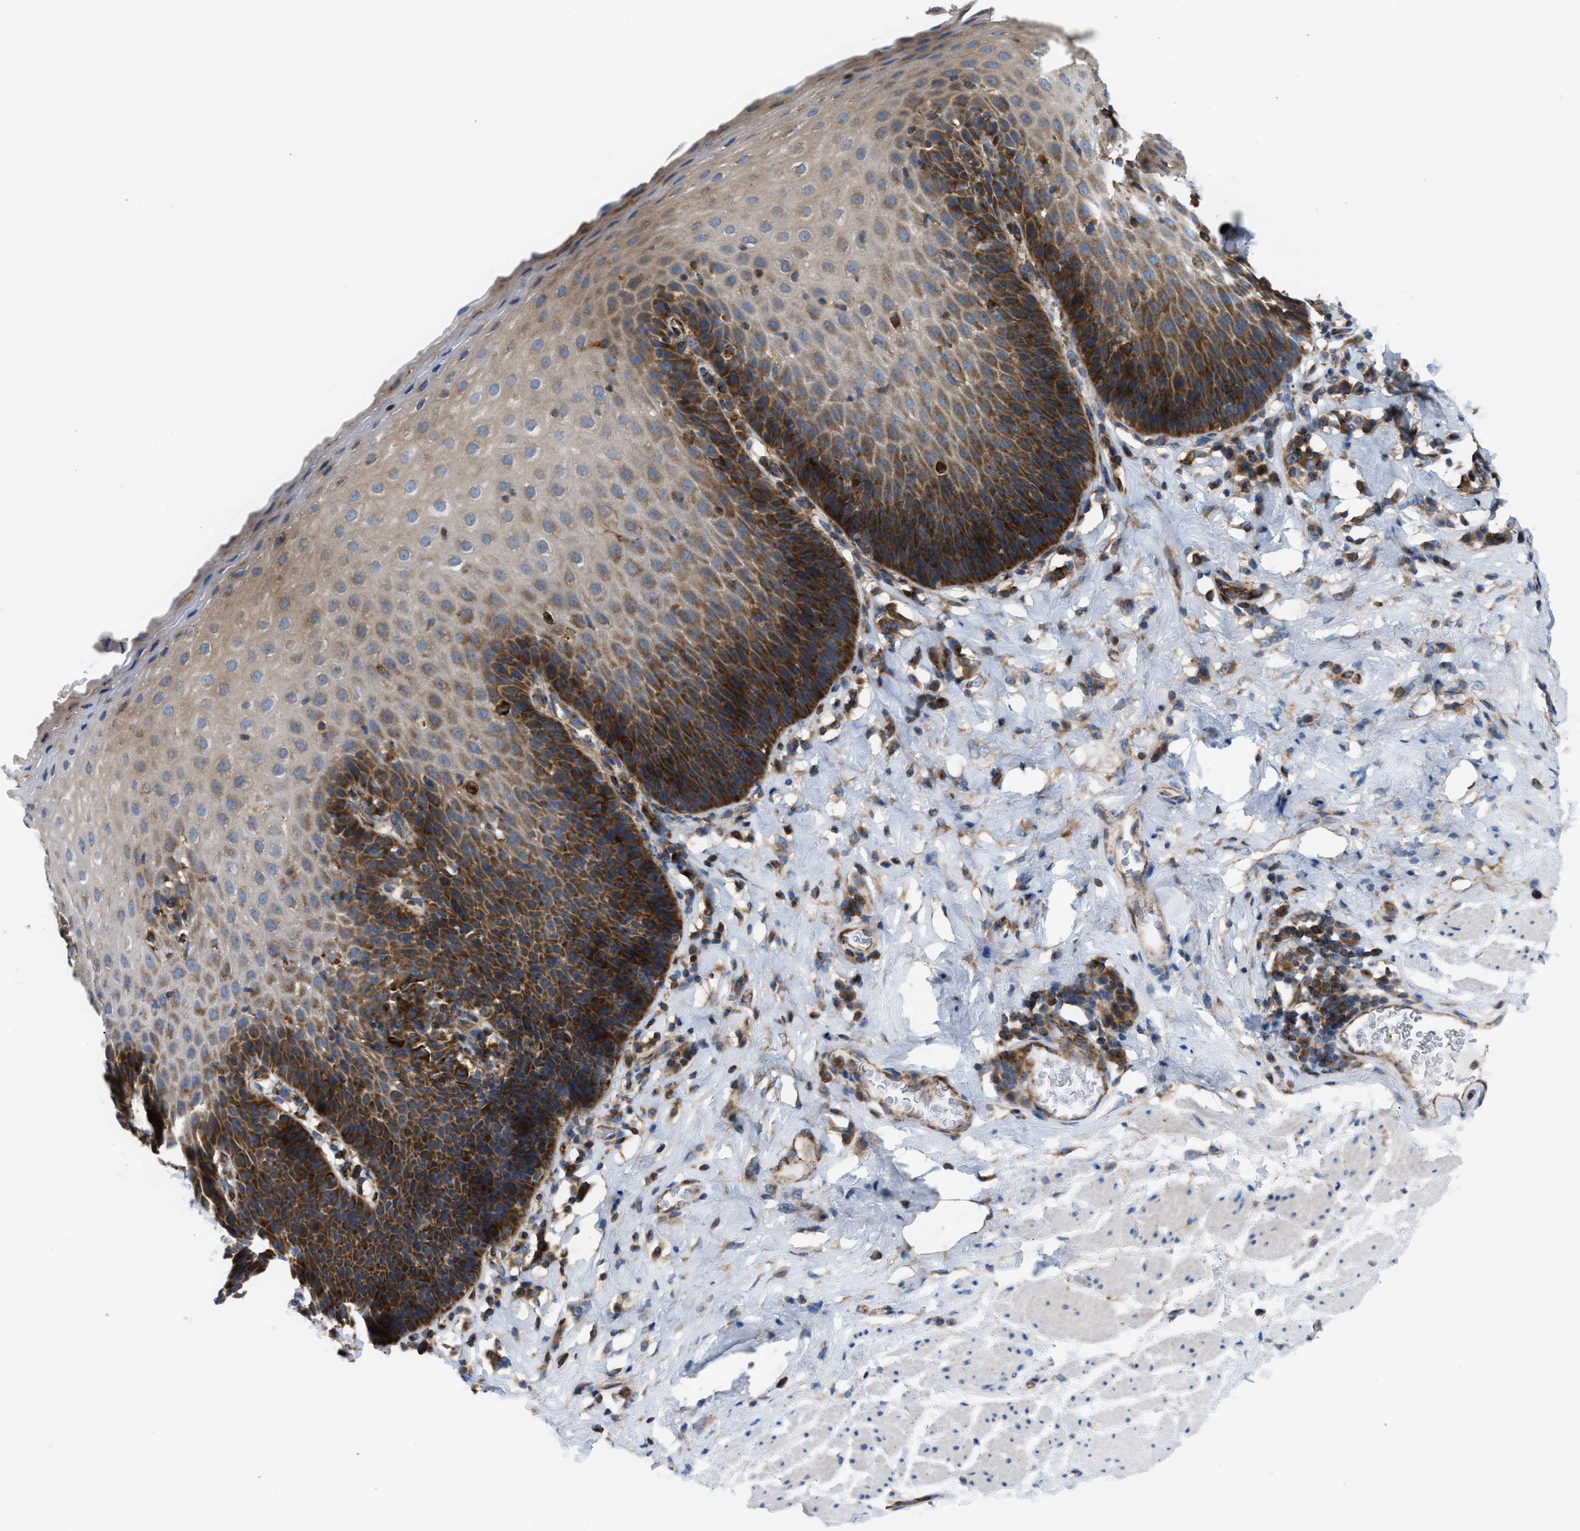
{"staining": {"intensity": "moderate", "quantity": "25%-75%", "location": "cytoplasmic/membranous"}, "tissue": "esophagus", "cell_type": "Squamous epithelial cells", "image_type": "normal", "snomed": [{"axis": "morphology", "description": "Normal tissue, NOS"}, {"axis": "topography", "description": "Esophagus"}], "caption": "Moderate cytoplasmic/membranous positivity for a protein is seen in approximately 25%-75% of squamous epithelial cells of benign esophagus using immunohistochemistry (IHC).", "gene": "TBC1D15", "patient": {"sex": "female", "age": 61}}